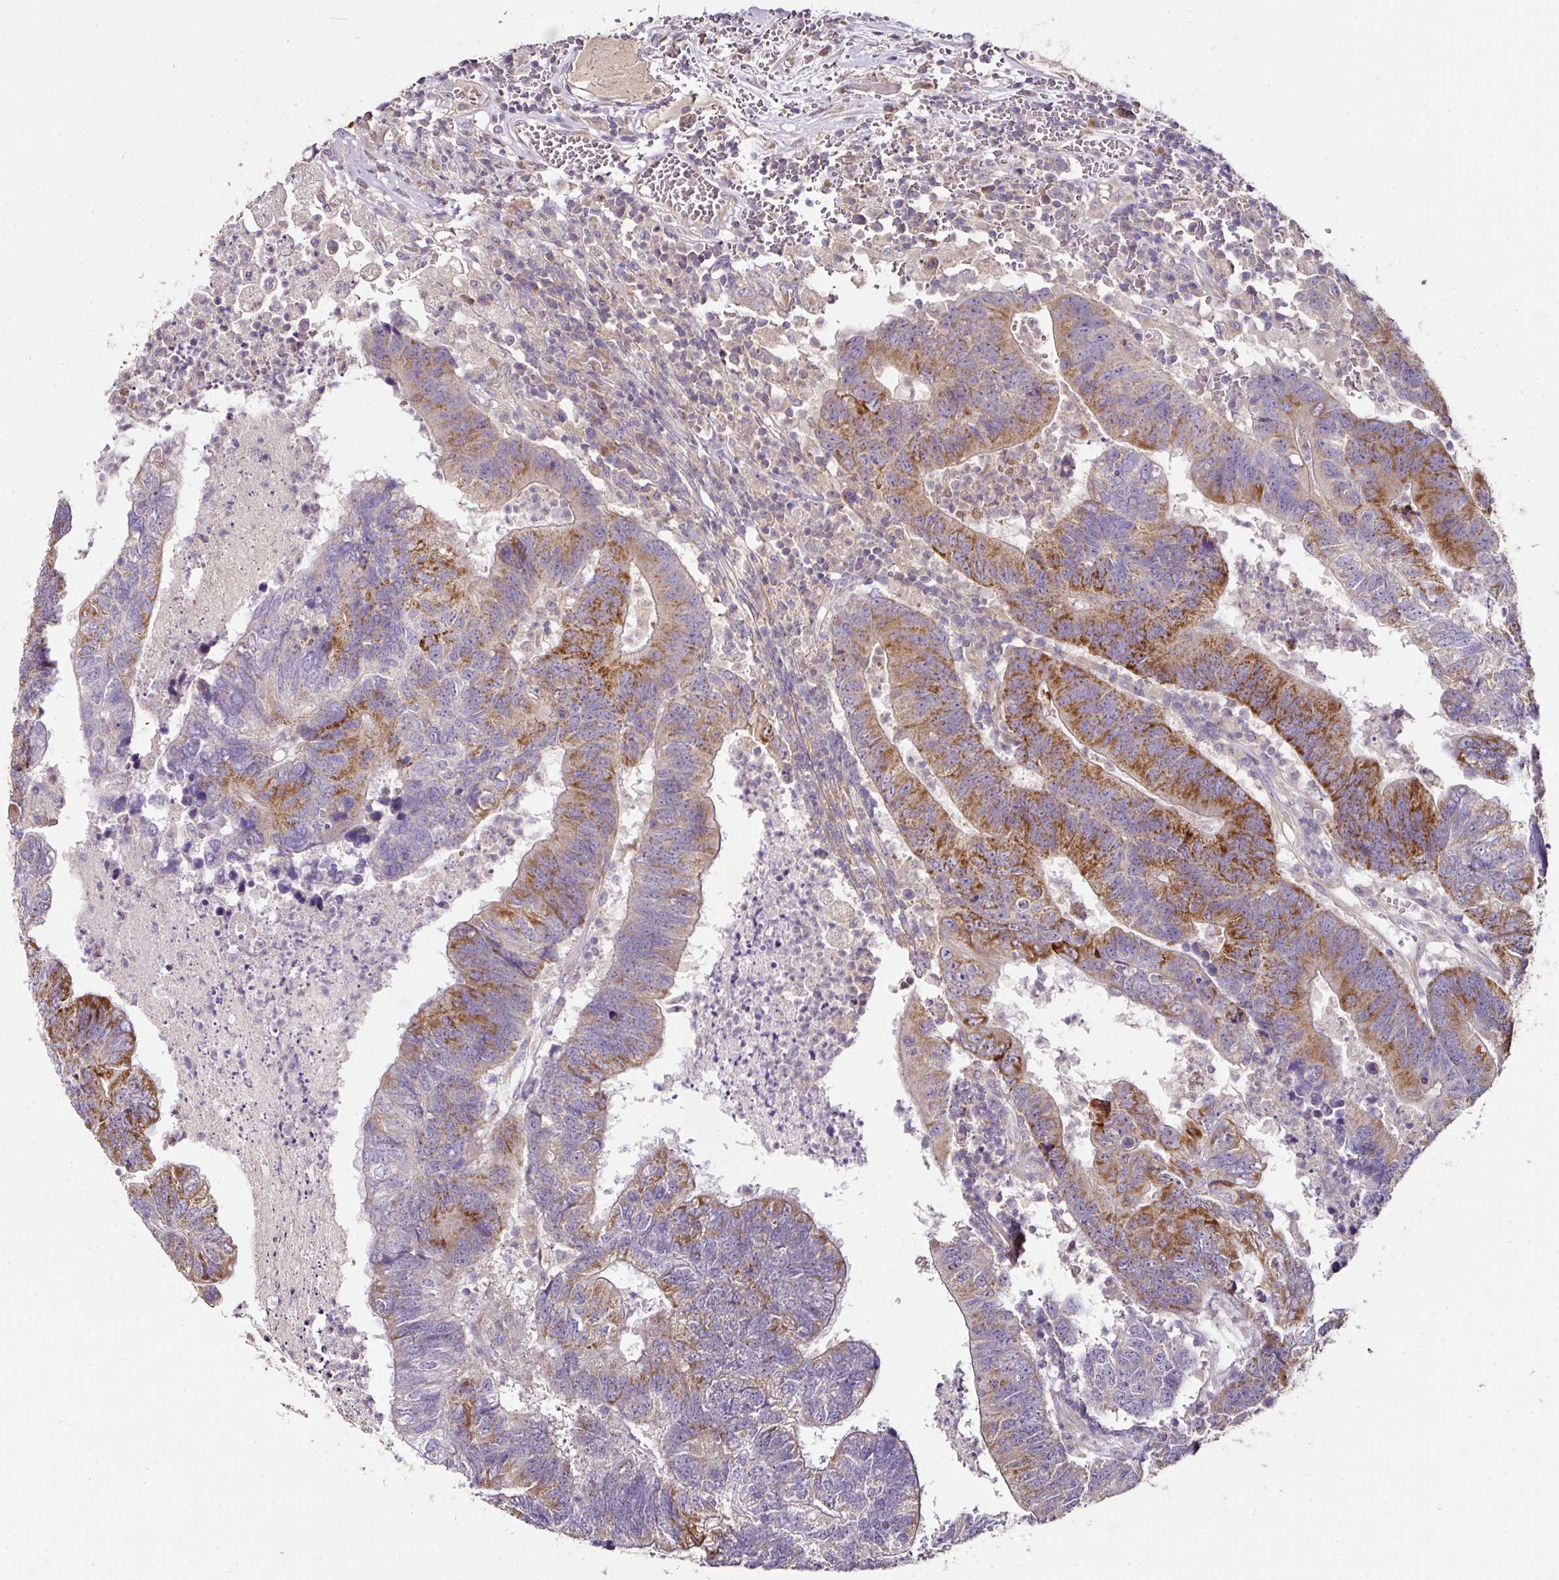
{"staining": {"intensity": "moderate", "quantity": ">75%", "location": "cytoplasmic/membranous"}, "tissue": "colorectal cancer", "cell_type": "Tumor cells", "image_type": "cancer", "snomed": [{"axis": "morphology", "description": "Adenocarcinoma, NOS"}, {"axis": "topography", "description": "Colon"}], "caption": "Colorectal adenocarcinoma stained with a protein marker reveals moderate staining in tumor cells.", "gene": "SKIC2", "patient": {"sex": "female", "age": 48}}